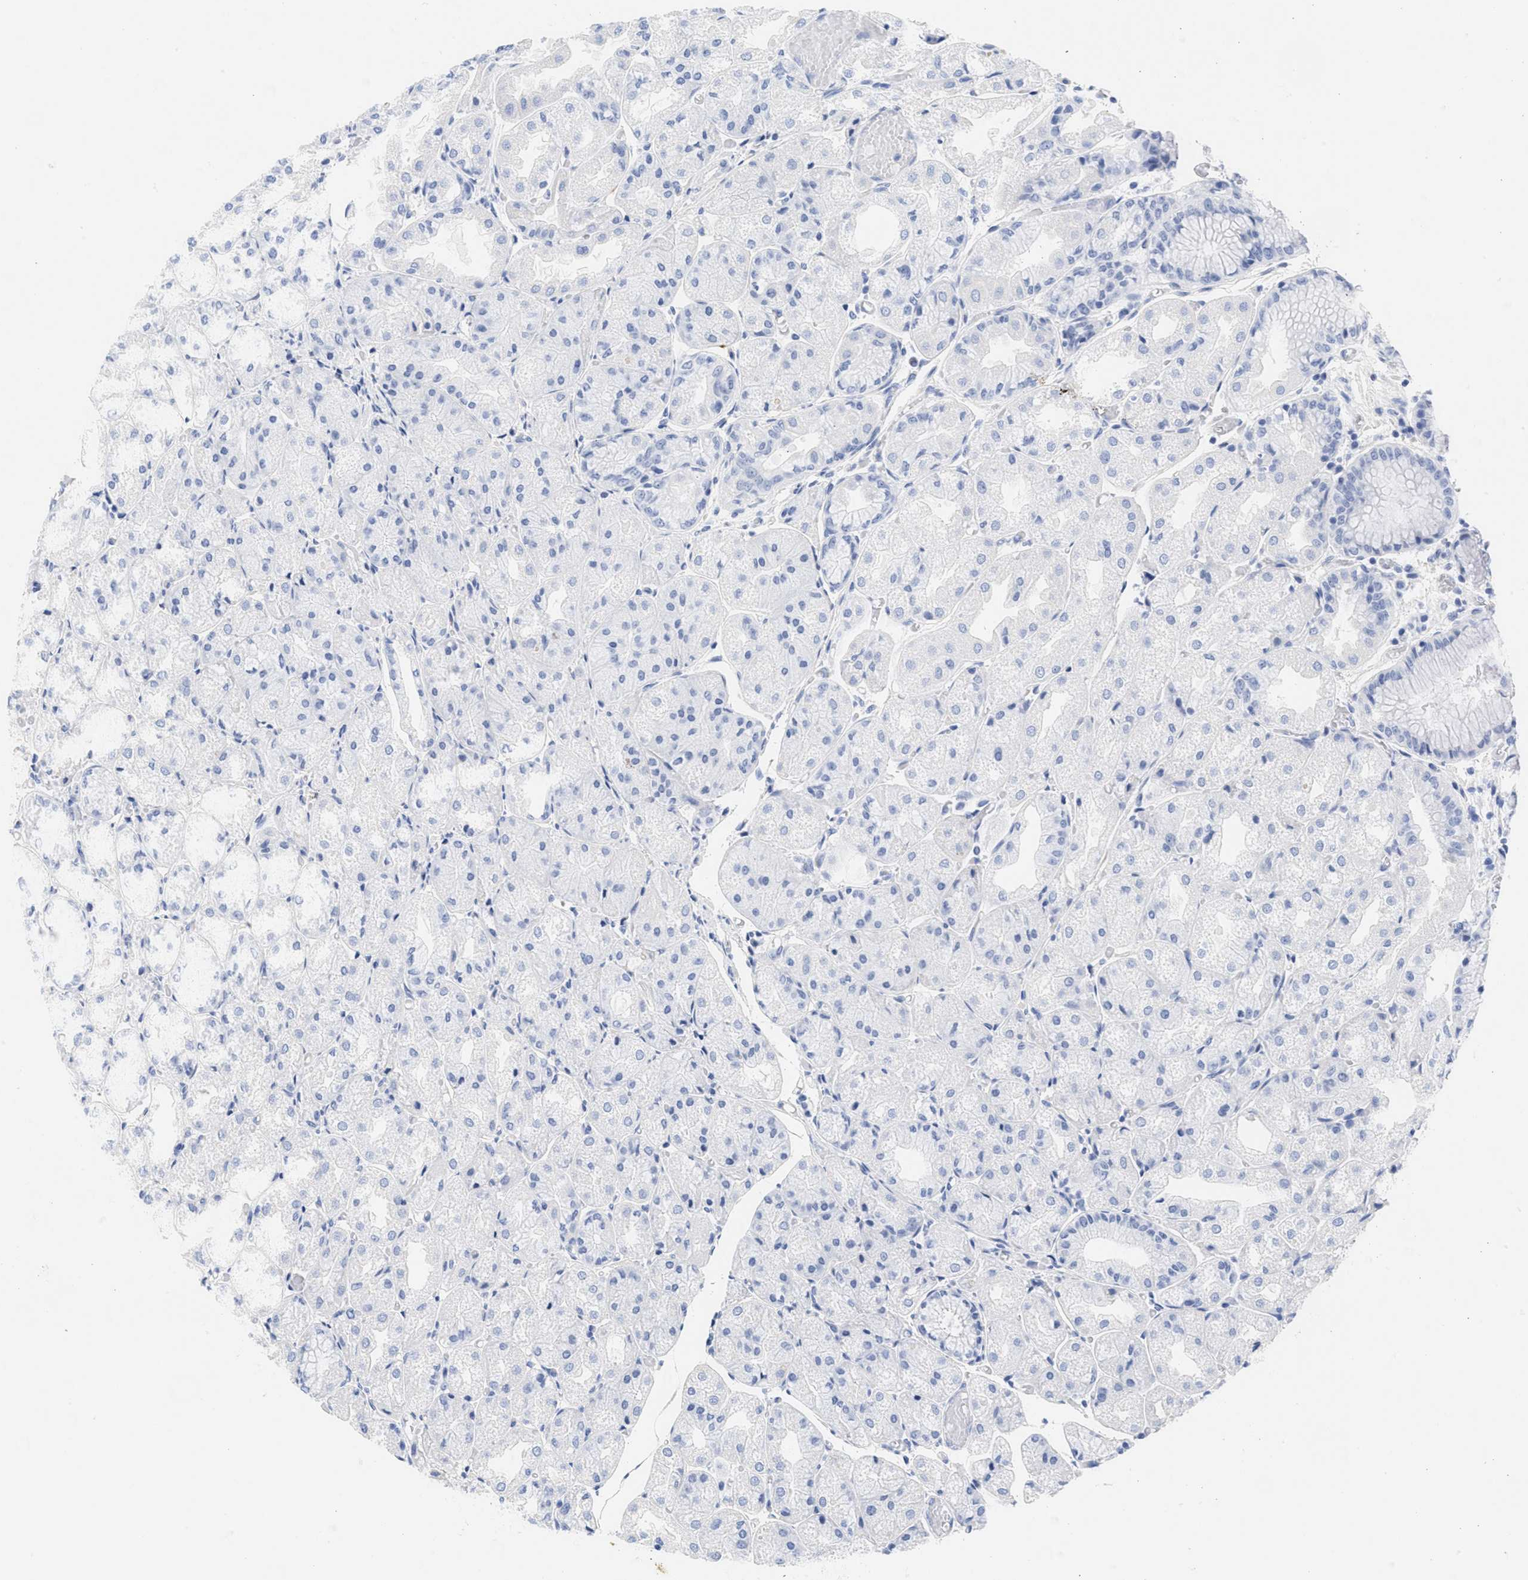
{"staining": {"intensity": "negative", "quantity": "none", "location": "none"}, "tissue": "stomach", "cell_type": "Glandular cells", "image_type": "normal", "snomed": [{"axis": "morphology", "description": "Normal tissue, NOS"}, {"axis": "topography", "description": "Stomach, upper"}], "caption": "High magnification brightfield microscopy of unremarkable stomach stained with DAB (3,3'-diaminobenzidine) (brown) and counterstained with hematoxylin (blue): glandular cells show no significant staining.", "gene": "SPATA3", "patient": {"sex": "male", "age": 72}}